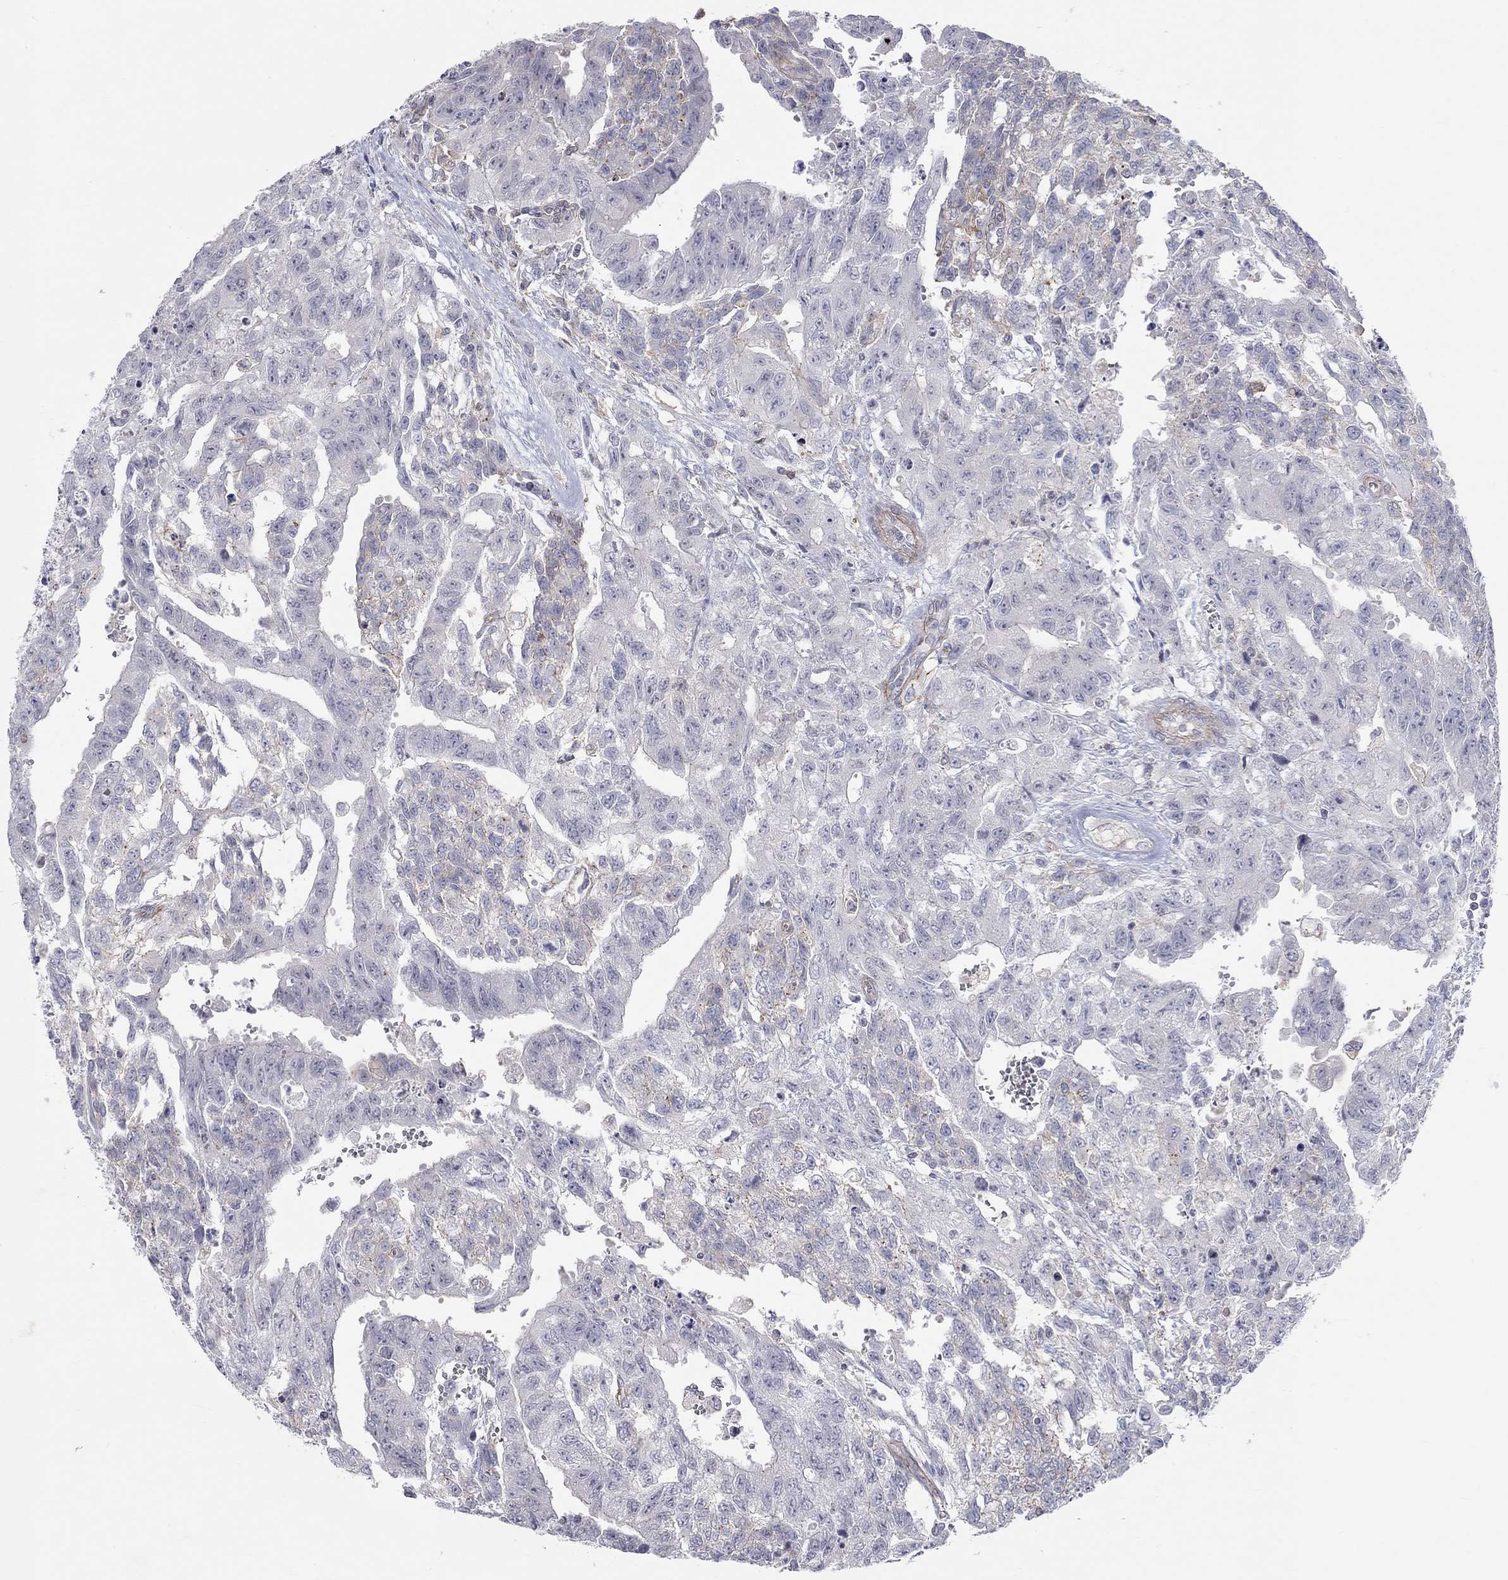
{"staining": {"intensity": "weak", "quantity": "<25%", "location": "cytoplasmic/membranous"}, "tissue": "testis cancer", "cell_type": "Tumor cells", "image_type": "cancer", "snomed": [{"axis": "morphology", "description": "Carcinoma, Embryonal, NOS"}, {"axis": "topography", "description": "Testis"}], "caption": "This is an immunohistochemistry (IHC) photomicrograph of human testis embryonal carcinoma. There is no positivity in tumor cells.", "gene": "PCDHGA10", "patient": {"sex": "male", "age": 24}}